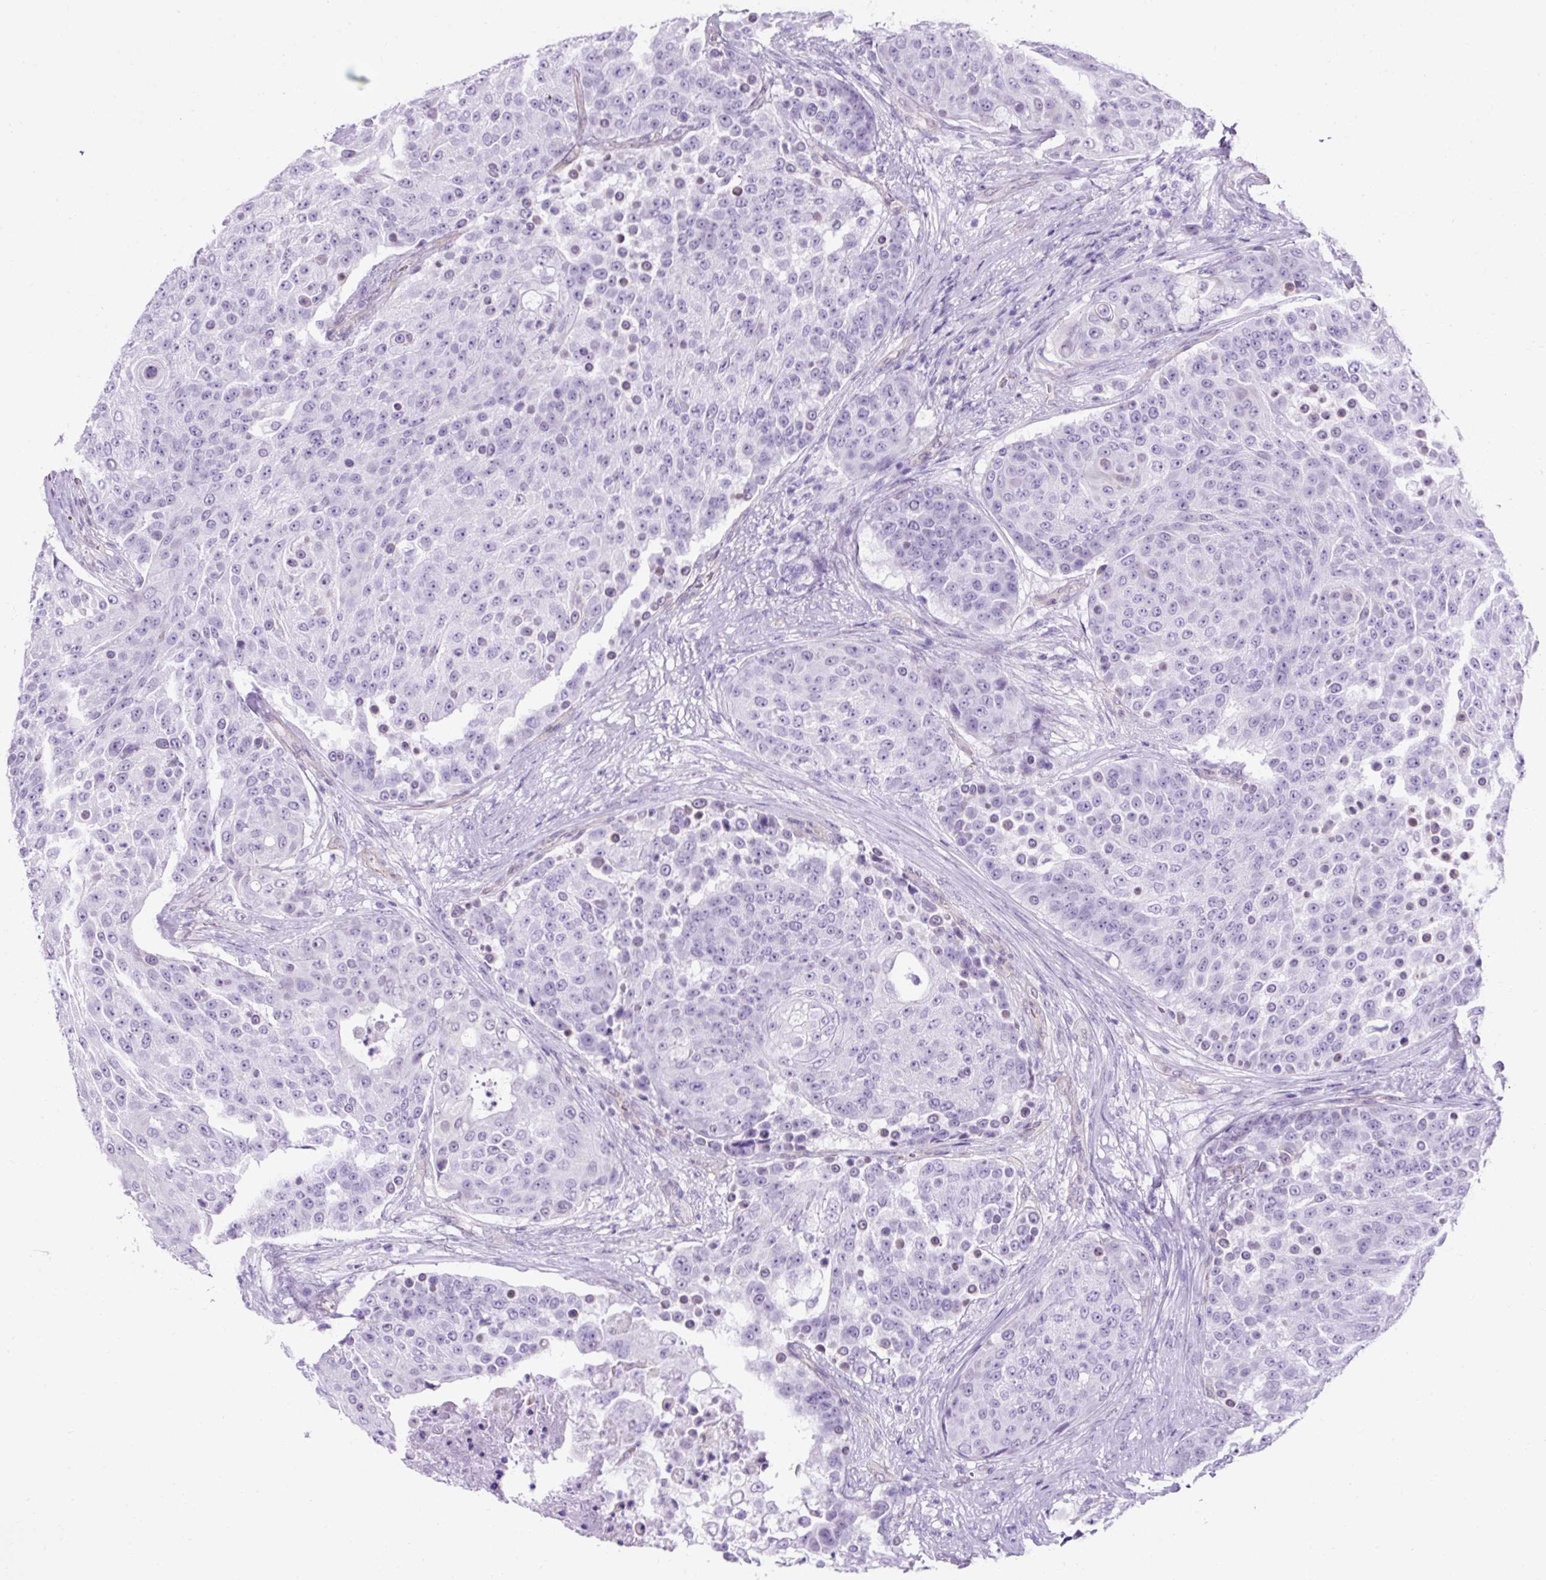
{"staining": {"intensity": "negative", "quantity": "none", "location": "none"}, "tissue": "urothelial cancer", "cell_type": "Tumor cells", "image_type": "cancer", "snomed": [{"axis": "morphology", "description": "Urothelial carcinoma, High grade"}, {"axis": "topography", "description": "Urinary bladder"}], "caption": "Tumor cells are negative for brown protein staining in high-grade urothelial carcinoma.", "gene": "KRT12", "patient": {"sex": "female", "age": 63}}